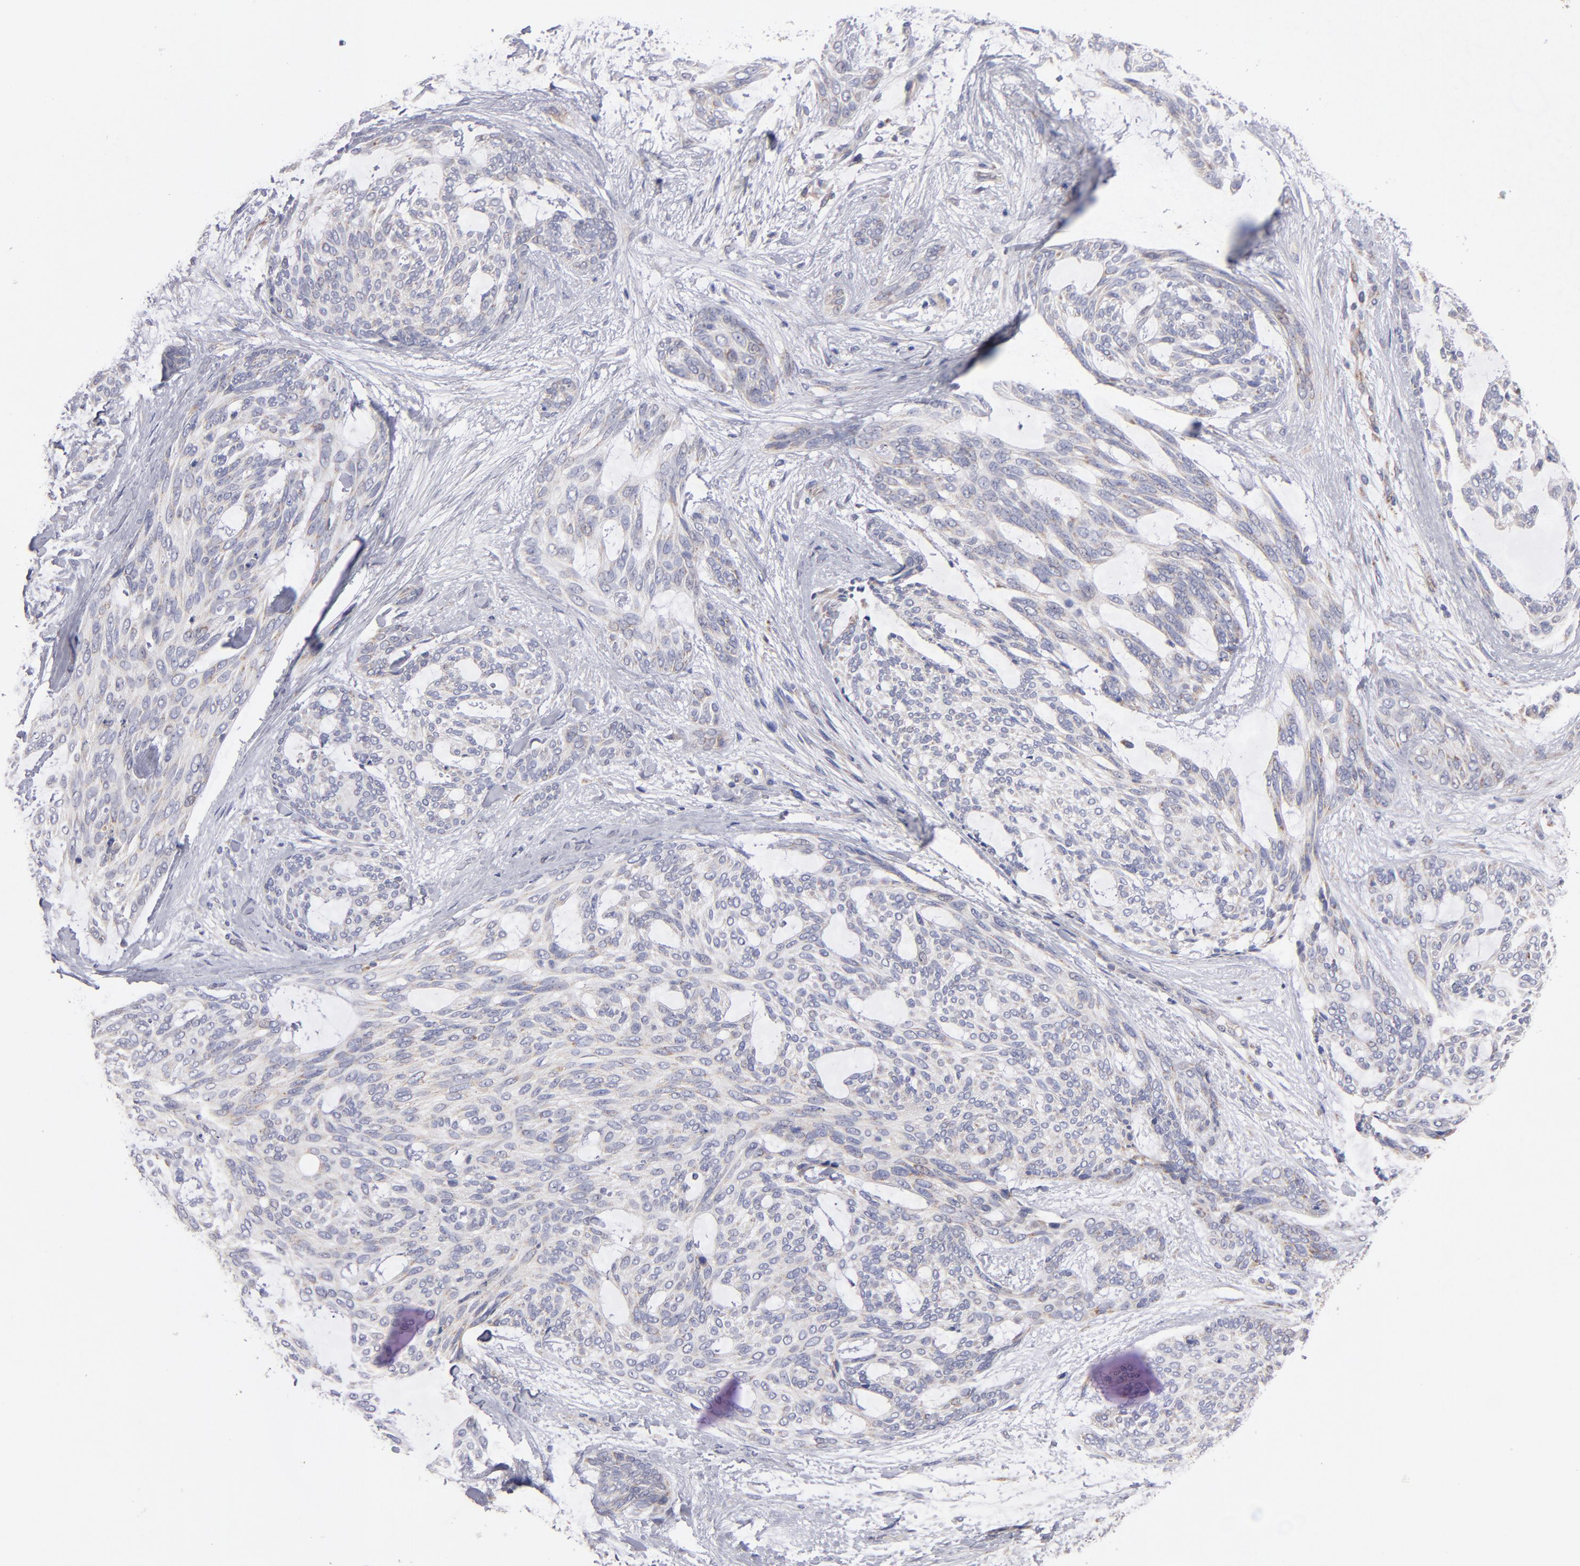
{"staining": {"intensity": "weak", "quantity": ">75%", "location": "cytoplasmic/membranous"}, "tissue": "skin cancer", "cell_type": "Tumor cells", "image_type": "cancer", "snomed": [{"axis": "morphology", "description": "Normal tissue, NOS"}, {"axis": "morphology", "description": "Basal cell carcinoma"}, {"axis": "topography", "description": "Skin"}], "caption": "A high-resolution image shows IHC staining of skin cancer (basal cell carcinoma), which reveals weak cytoplasmic/membranous positivity in about >75% of tumor cells.", "gene": "HCCS", "patient": {"sex": "female", "age": 71}}